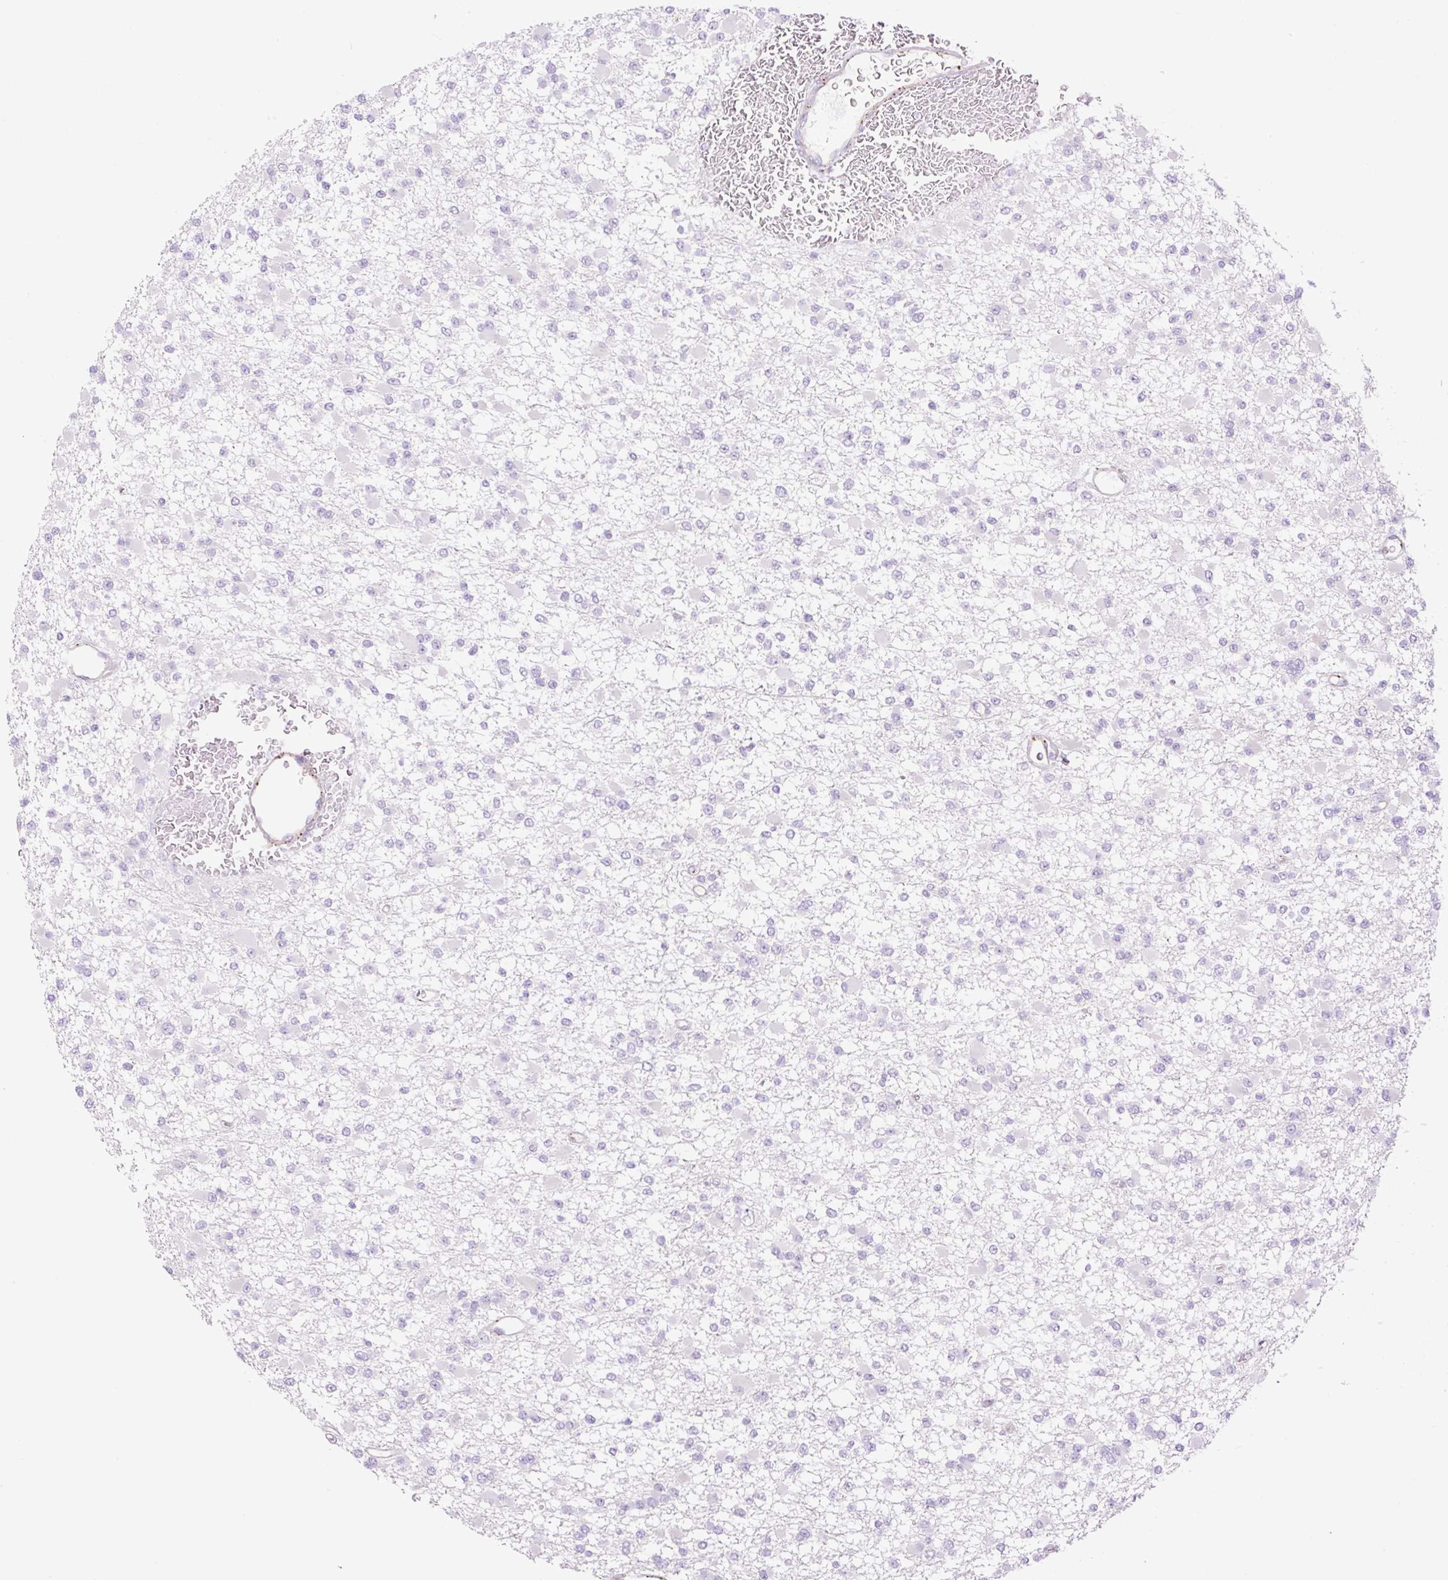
{"staining": {"intensity": "negative", "quantity": "none", "location": "none"}, "tissue": "glioma", "cell_type": "Tumor cells", "image_type": "cancer", "snomed": [{"axis": "morphology", "description": "Glioma, malignant, Low grade"}, {"axis": "topography", "description": "Brain"}], "caption": "This is a histopathology image of immunohistochemistry staining of malignant low-grade glioma, which shows no positivity in tumor cells. (DAB (3,3'-diaminobenzidine) immunohistochemistry visualized using brightfield microscopy, high magnification).", "gene": "EHD3", "patient": {"sex": "female", "age": 22}}